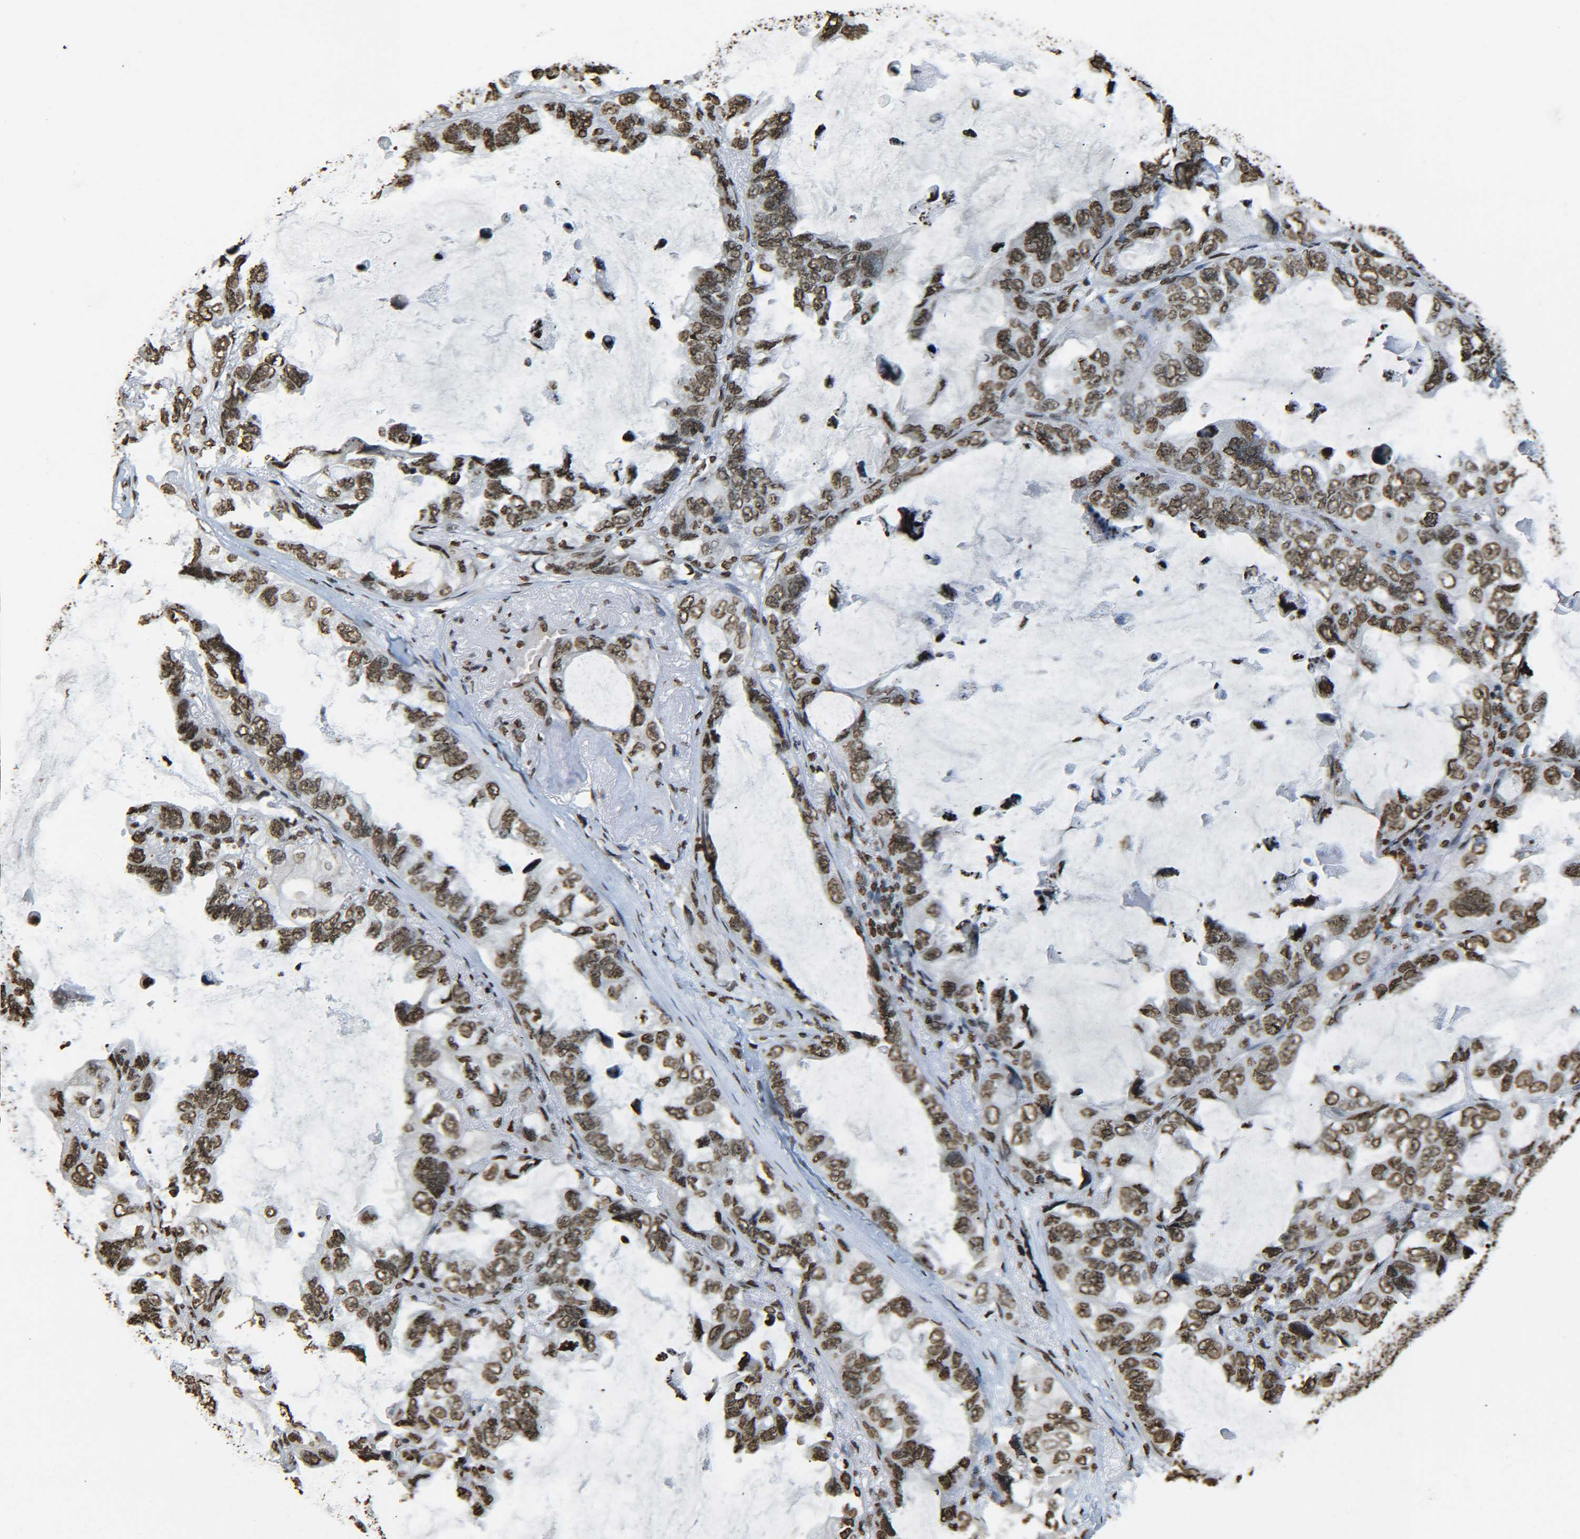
{"staining": {"intensity": "moderate", "quantity": ">75%", "location": "nuclear"}, "tissue": "lung cancer", "cell_type": "Tumor cells", "image_type": "cancer", "snomed": [{"axis": "morphology", "description": "Squamous cell carcinoma, NOS"}, {"axis": "topography", "description": "Lung"}], "caption": "Moderate nuclear protein positivity is seen in approximately >75% of tumor cells in lung squamous cell carcinoma. (DAB (3,3'-diaminobenzidine) IHC with brightfield microscopy, high magnification).", "gene": "H4C16", "patient": {"sex": "female", "age": 73}}